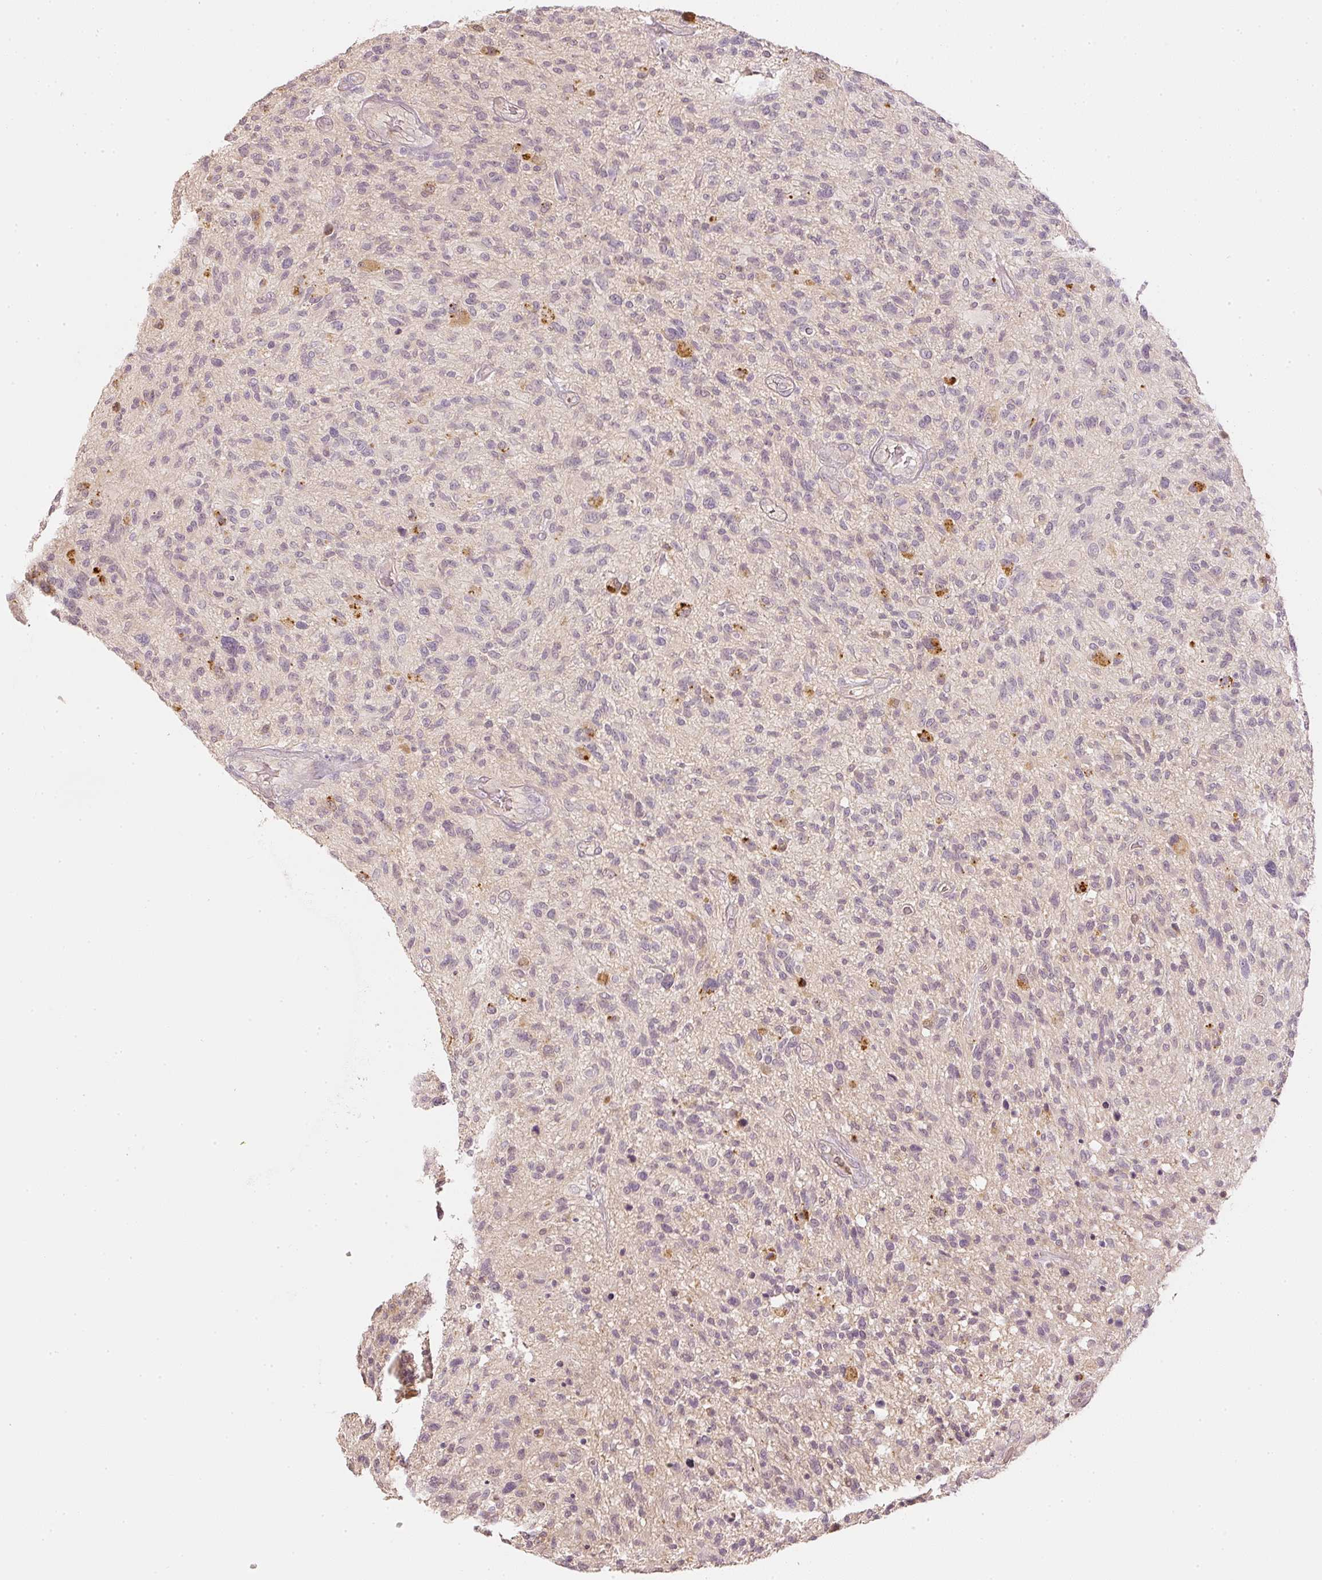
{"staining": {"intensity": "negative", "quantity": "none", "location": "none"}, "tissue": "glioma", "cell_type": "Tumor cells", "image_type": "cancer", "snomed": [{"axis": "morphology", "description": "Glioma, malignant, High grade"}, {"axis": "topography", "description": "Brain"}], "caption": "An image of glioma stained for a protein displays no brown staining in tumor cells. (Immunohistochemistry (ihc), brightfield microscopy, high magnification).", "gene": "GZMA", "patient": {"sex": "male", "age": 47}}